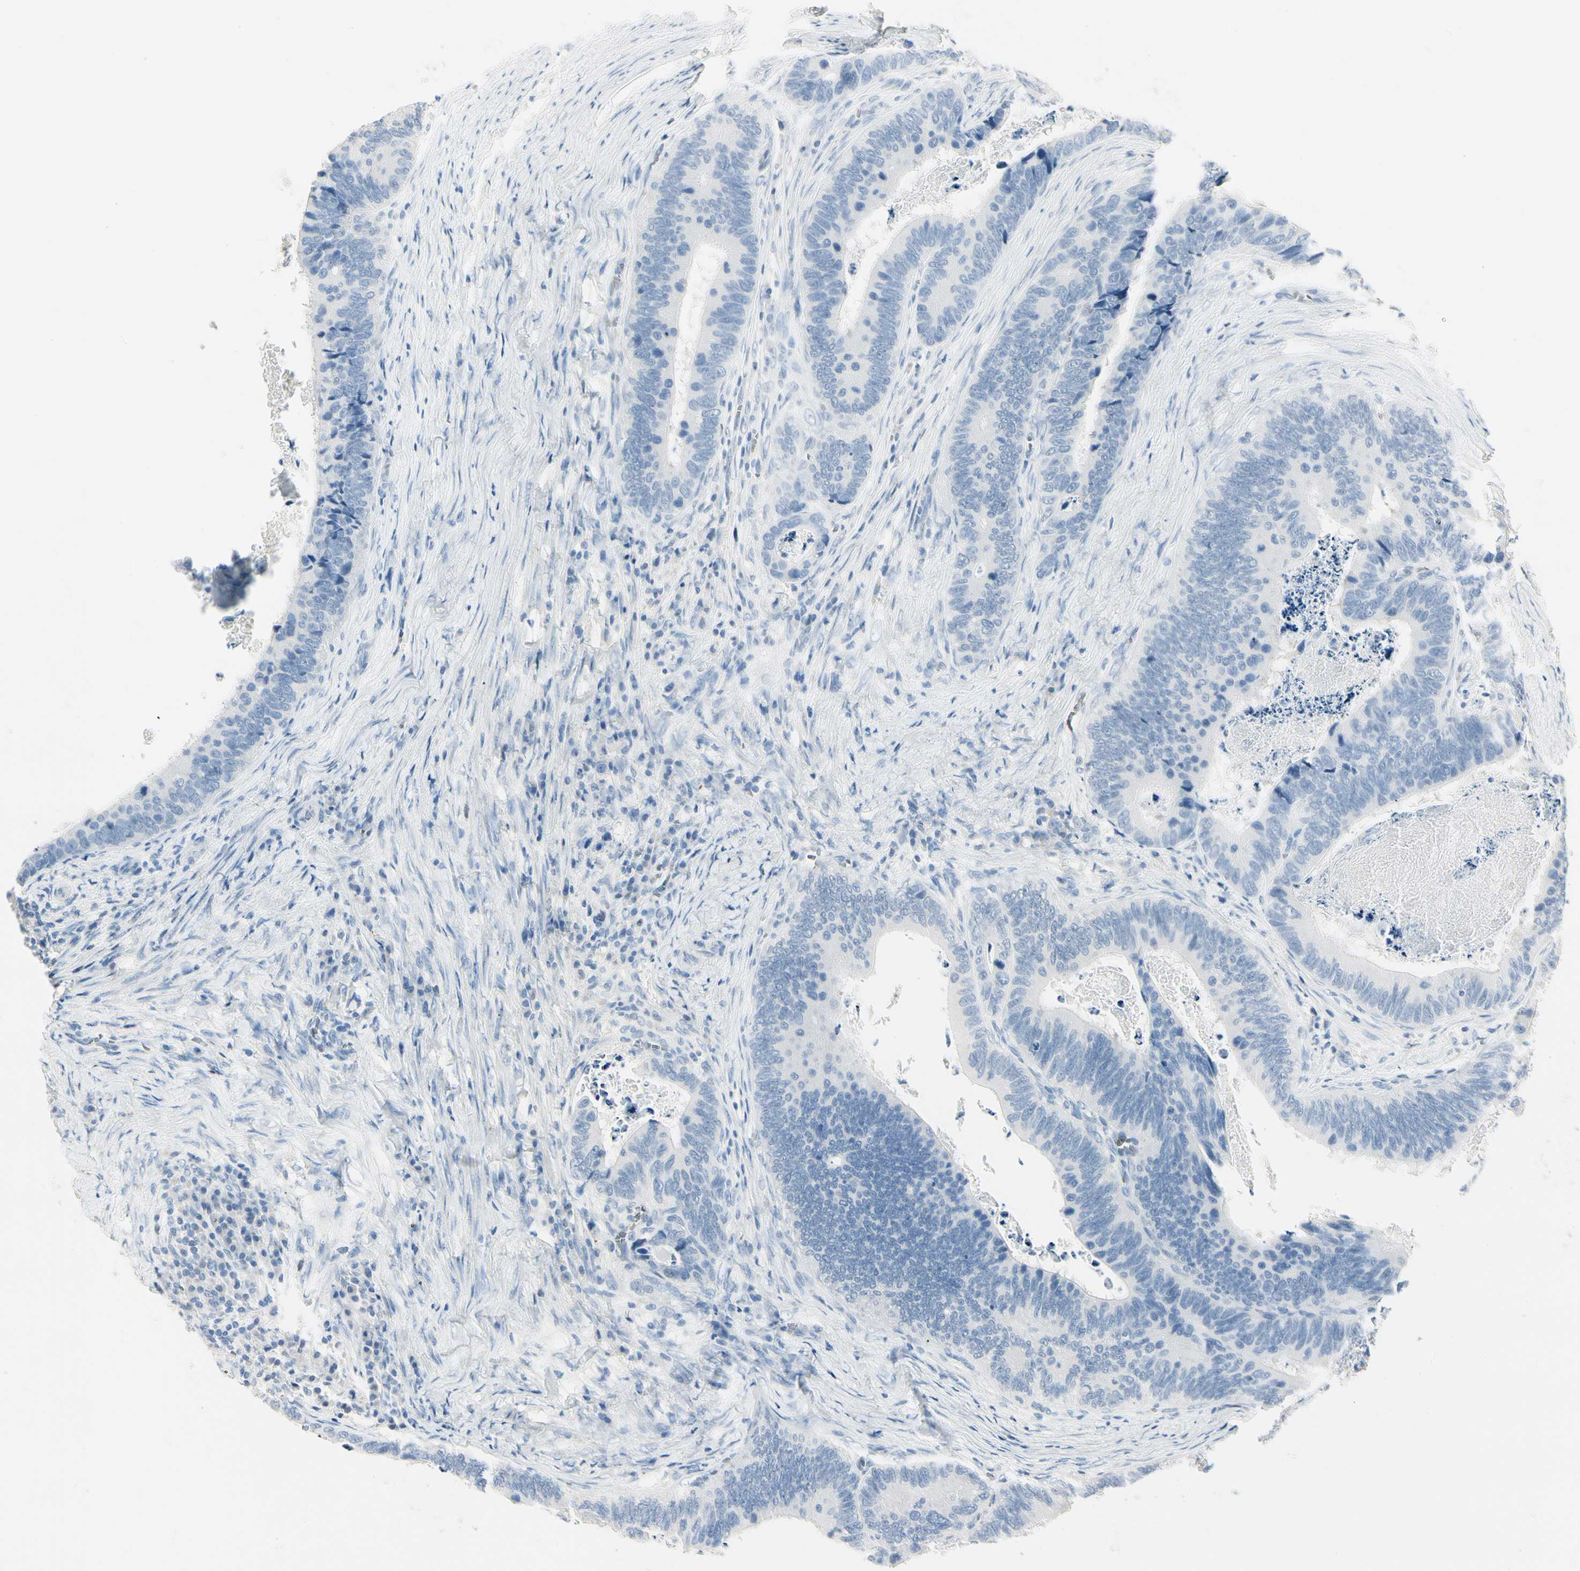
{"staining": {"intensity": "negative", "quantity": "none", "location": "none"}, "tissue": "colorectal cancer", "cell_type": "Tumor cells", "image_type": "cancer", "snomed": [{"axis": "morphology", "description": "Adenocarcinoma, NOS"}, {"axis": "topography", "description": "Colon"}], "caption": "A photomicrograph of colorectal cancer stained for a protein exhibits no brown staining in tumor cells.", "gene": "CA1", "patient": {"sex": "male", "age": 72}}